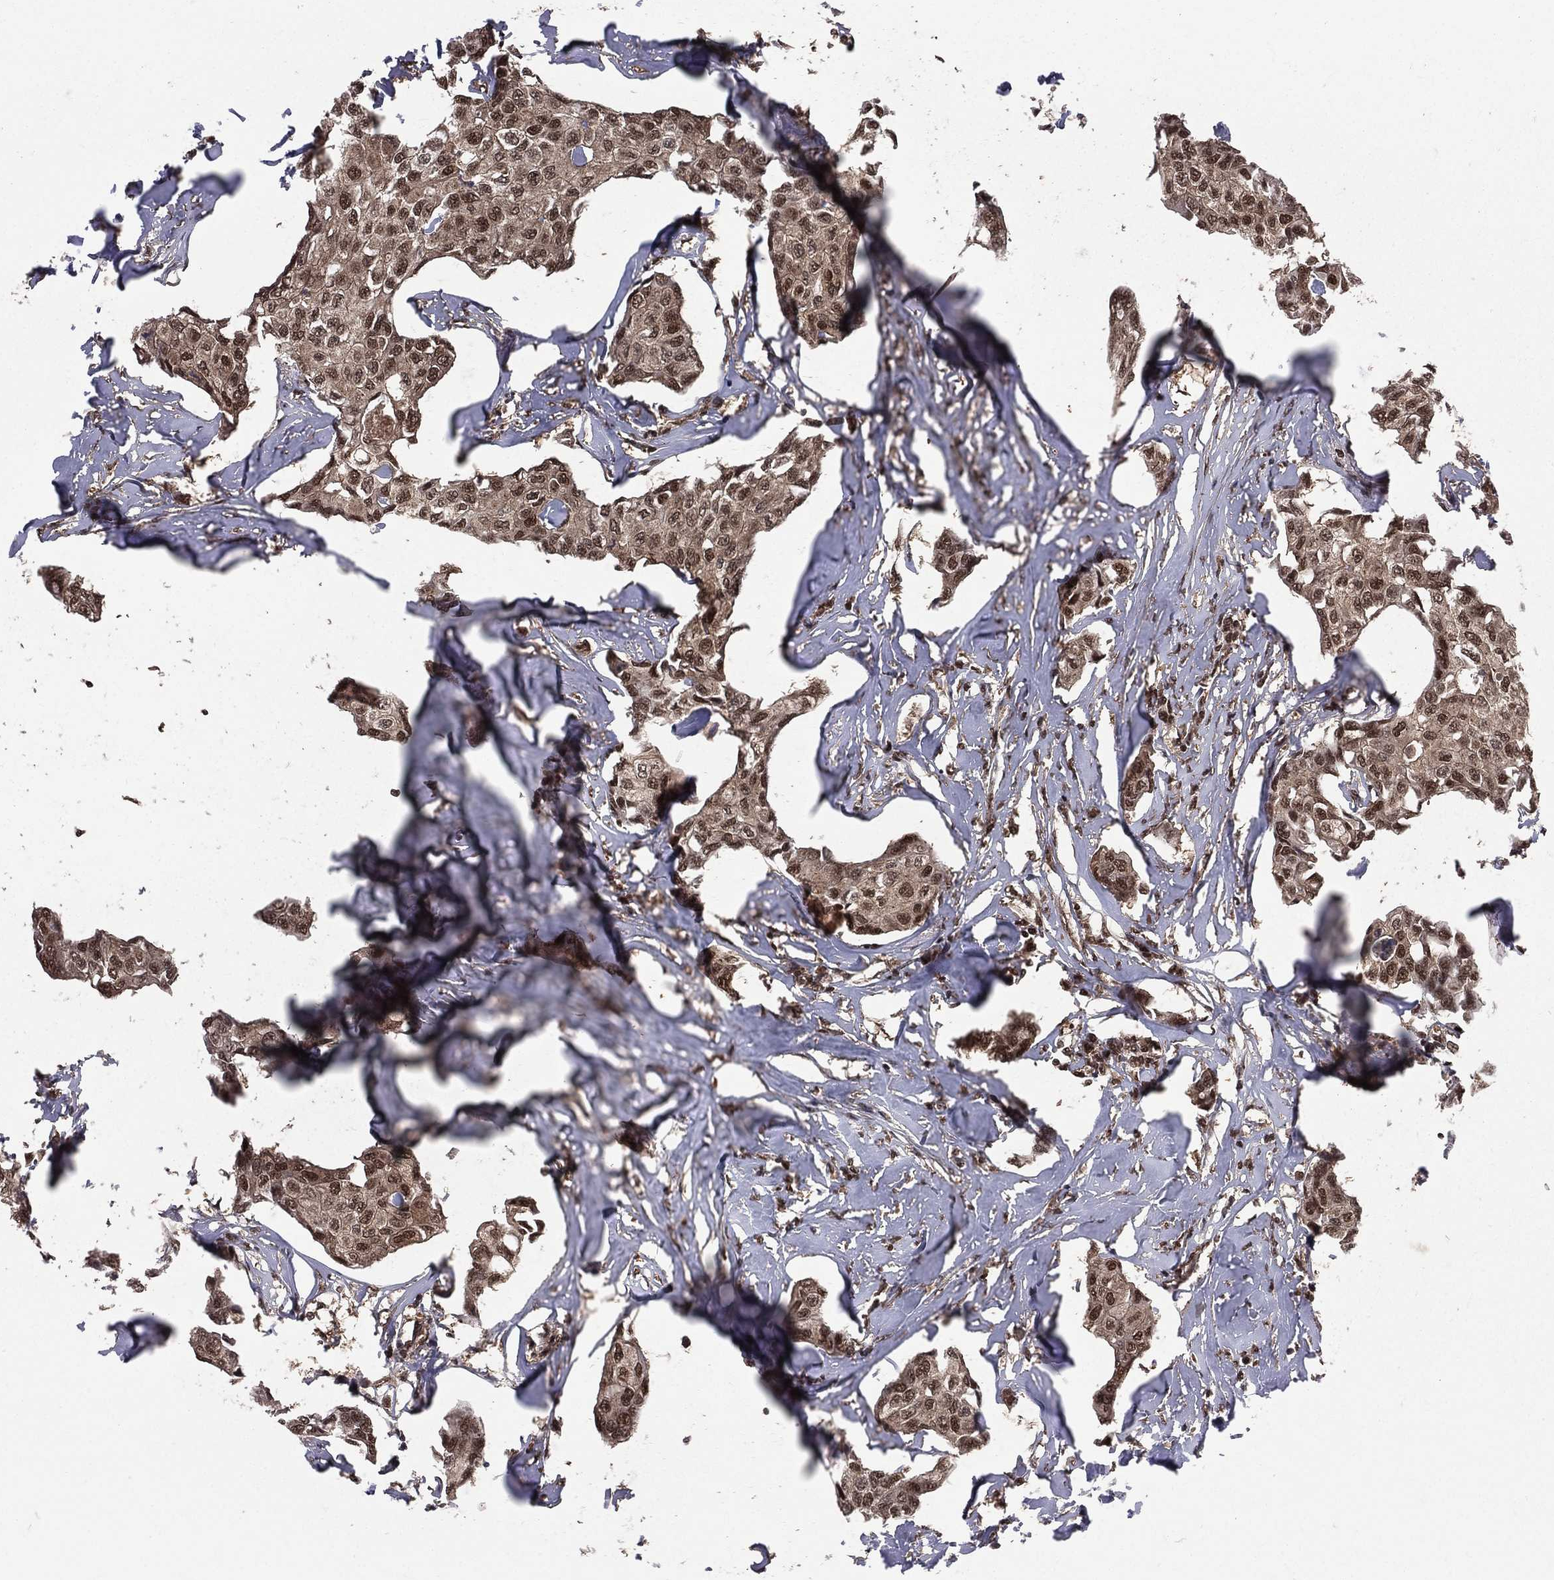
{"staining": {"intensity": "moderate", "quantity": ">75%", "location": "cytoplasmic/membranous,nuclear"}, "tissue": "breast cancer", "cell_type": "Tumor cells", "image_type": "cancer", "snomed": [{"axis": "morphology", "description": "Duct carcinoma"}, {"axis": "topography", "description": "Breast"}], "caption": "Breast intraductal carcinoma stained with a protein marker demonstrates moderate staining in tumor cells.", "gene": "COPS4", "patient": {"sex": "female", "age": 80}}